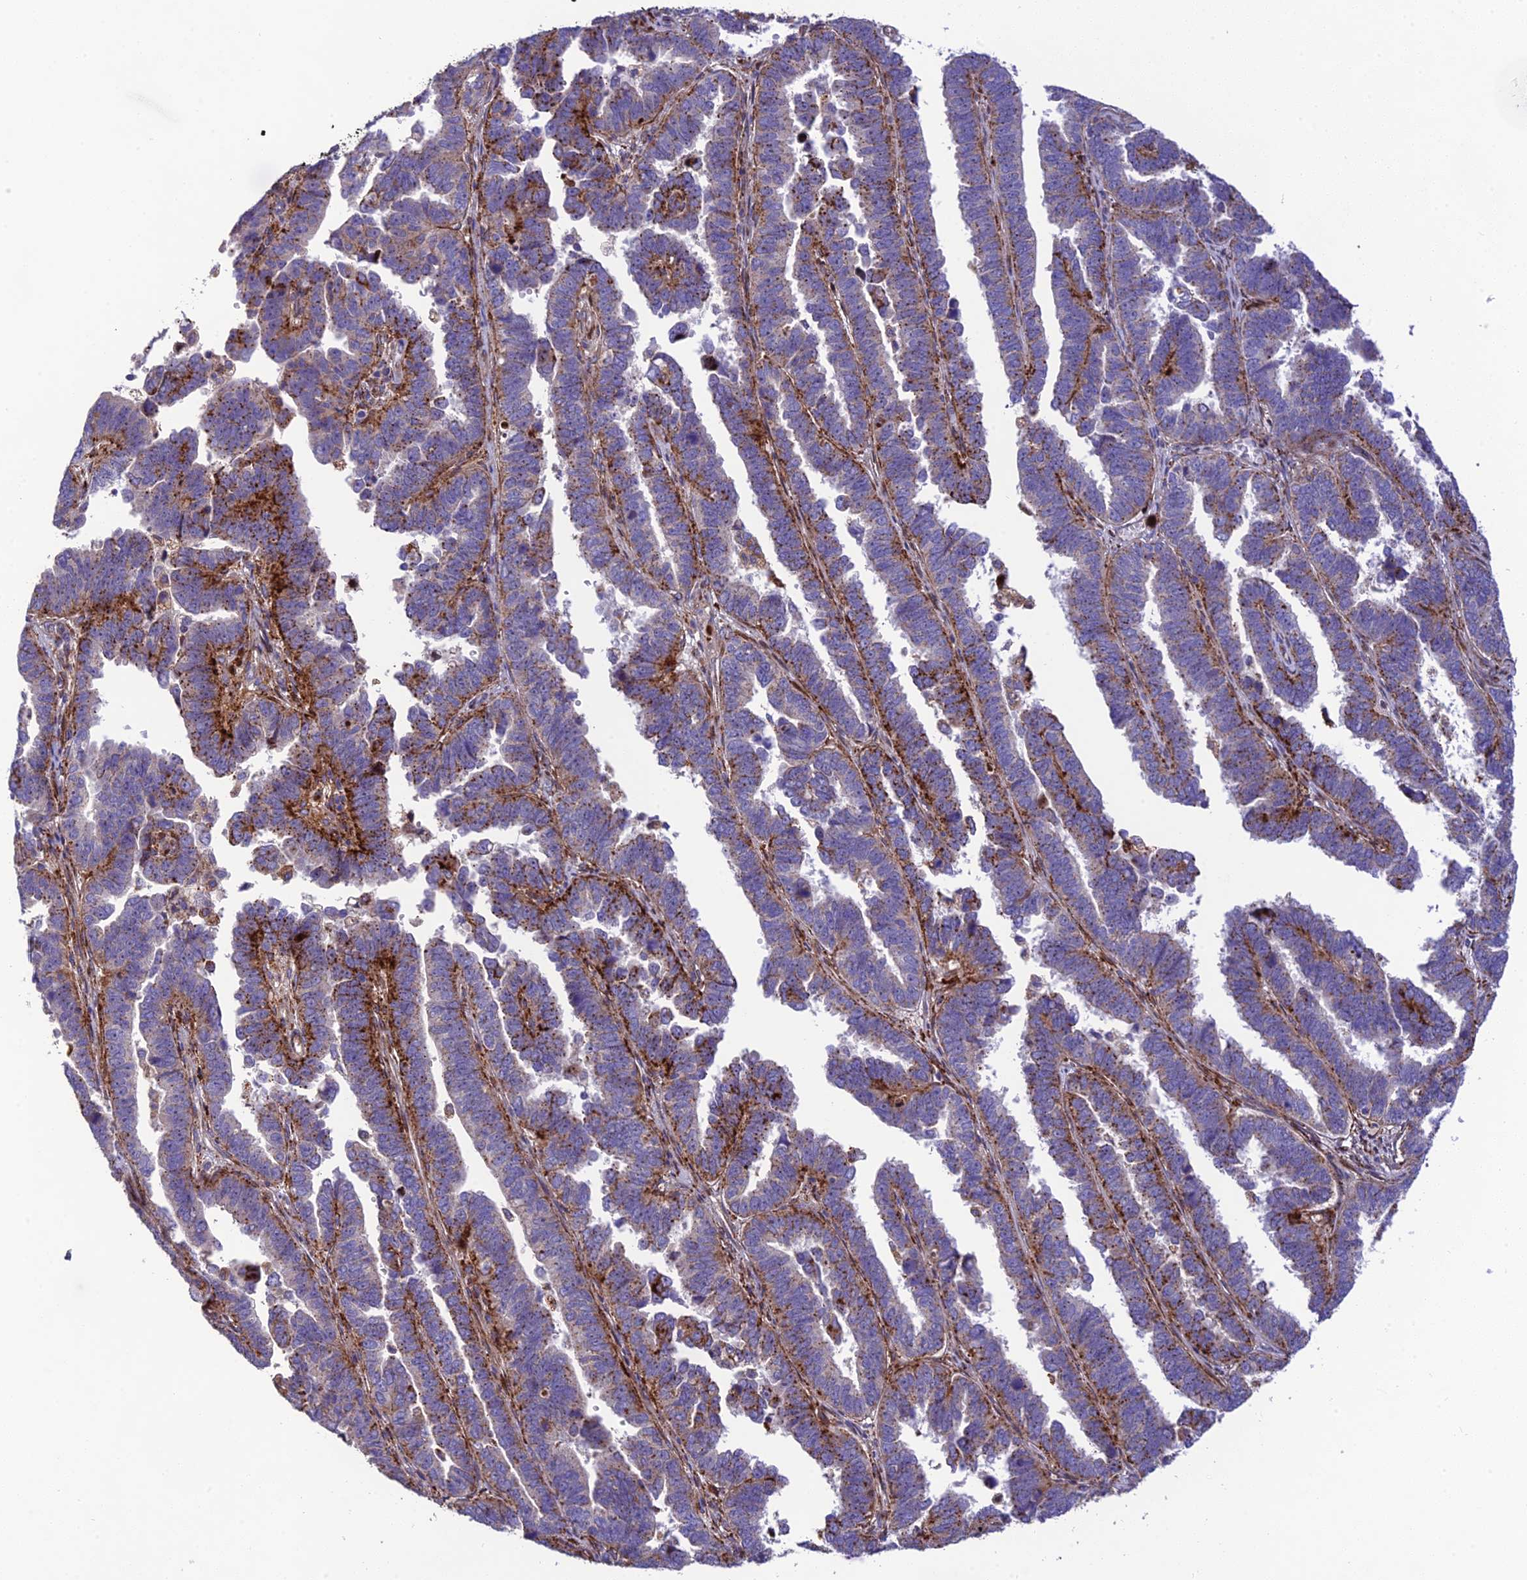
{"staining": {"intensity": "moderate", "quantity": "25%-75%", "location": "cytoplasmic/membranous"}, "tissue": "endometrial cancer", "cell_type": "Tumor cells", "image_type": "cancer", "snomed": [{"axis": "morphology", "description": "Adenocarcinoma, NOS"}, {"axis": "topography", "description": "Endometrium"}], "caption": "Endometrial cancer stained with a protein marker demonstrates moderate staining in tumor cells.", "gene": "CPSF4L", "patient": {"sex": "female", "age": 75}}